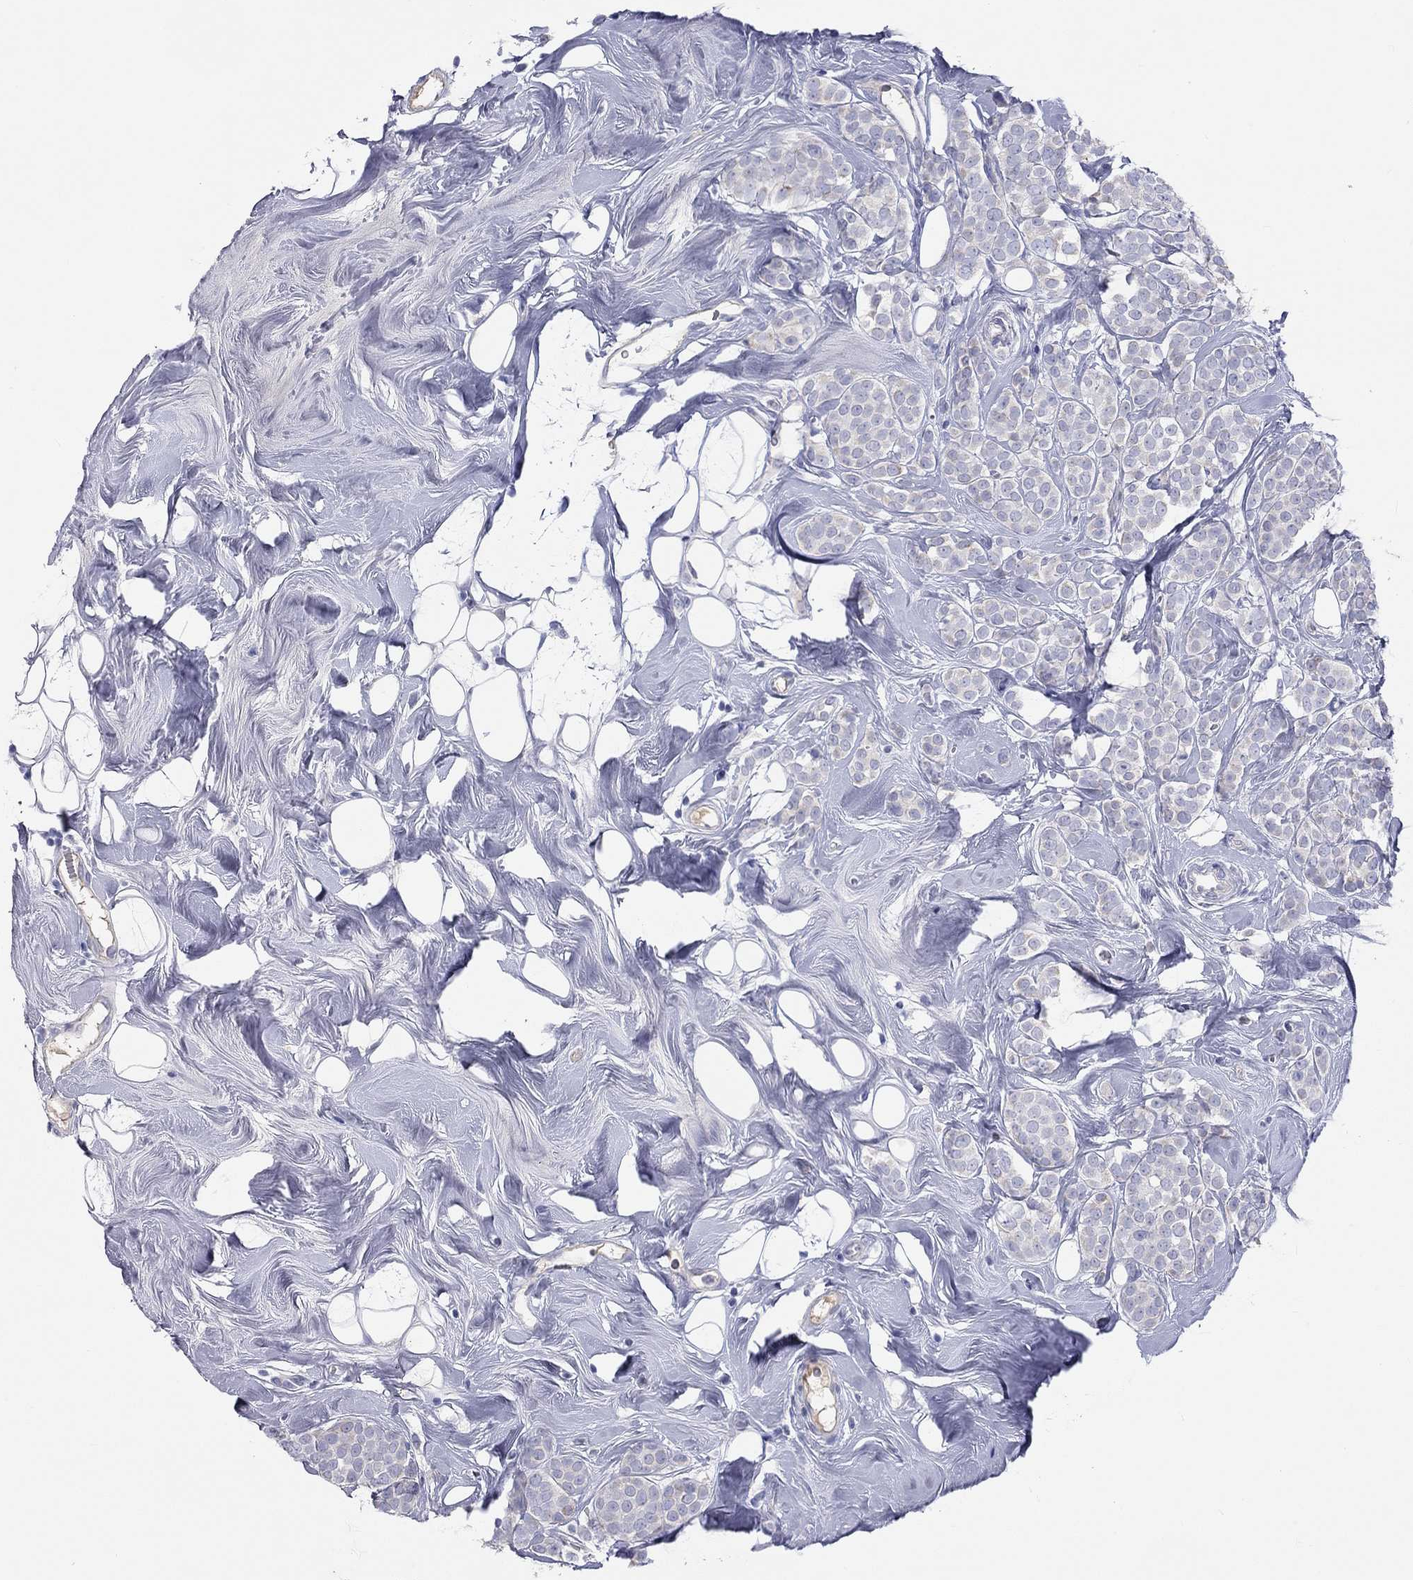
{"staining": {"intensity": "negative", "quantity": "none", "location": "none"}, "tissue": "breast cancer", "cell_type": "Tumor cells", "image_type": "cancer", "snomed": [{"axis": "morphology", "description": "Lobular carcinoma"}, {"axis": "topography", "description": "Breast"}], "caption": "There is no significant expression in tumor cells of breast lobular carcinoma.", "gene": "ST7L", "patient": {"sex": "female", "age": 49}}